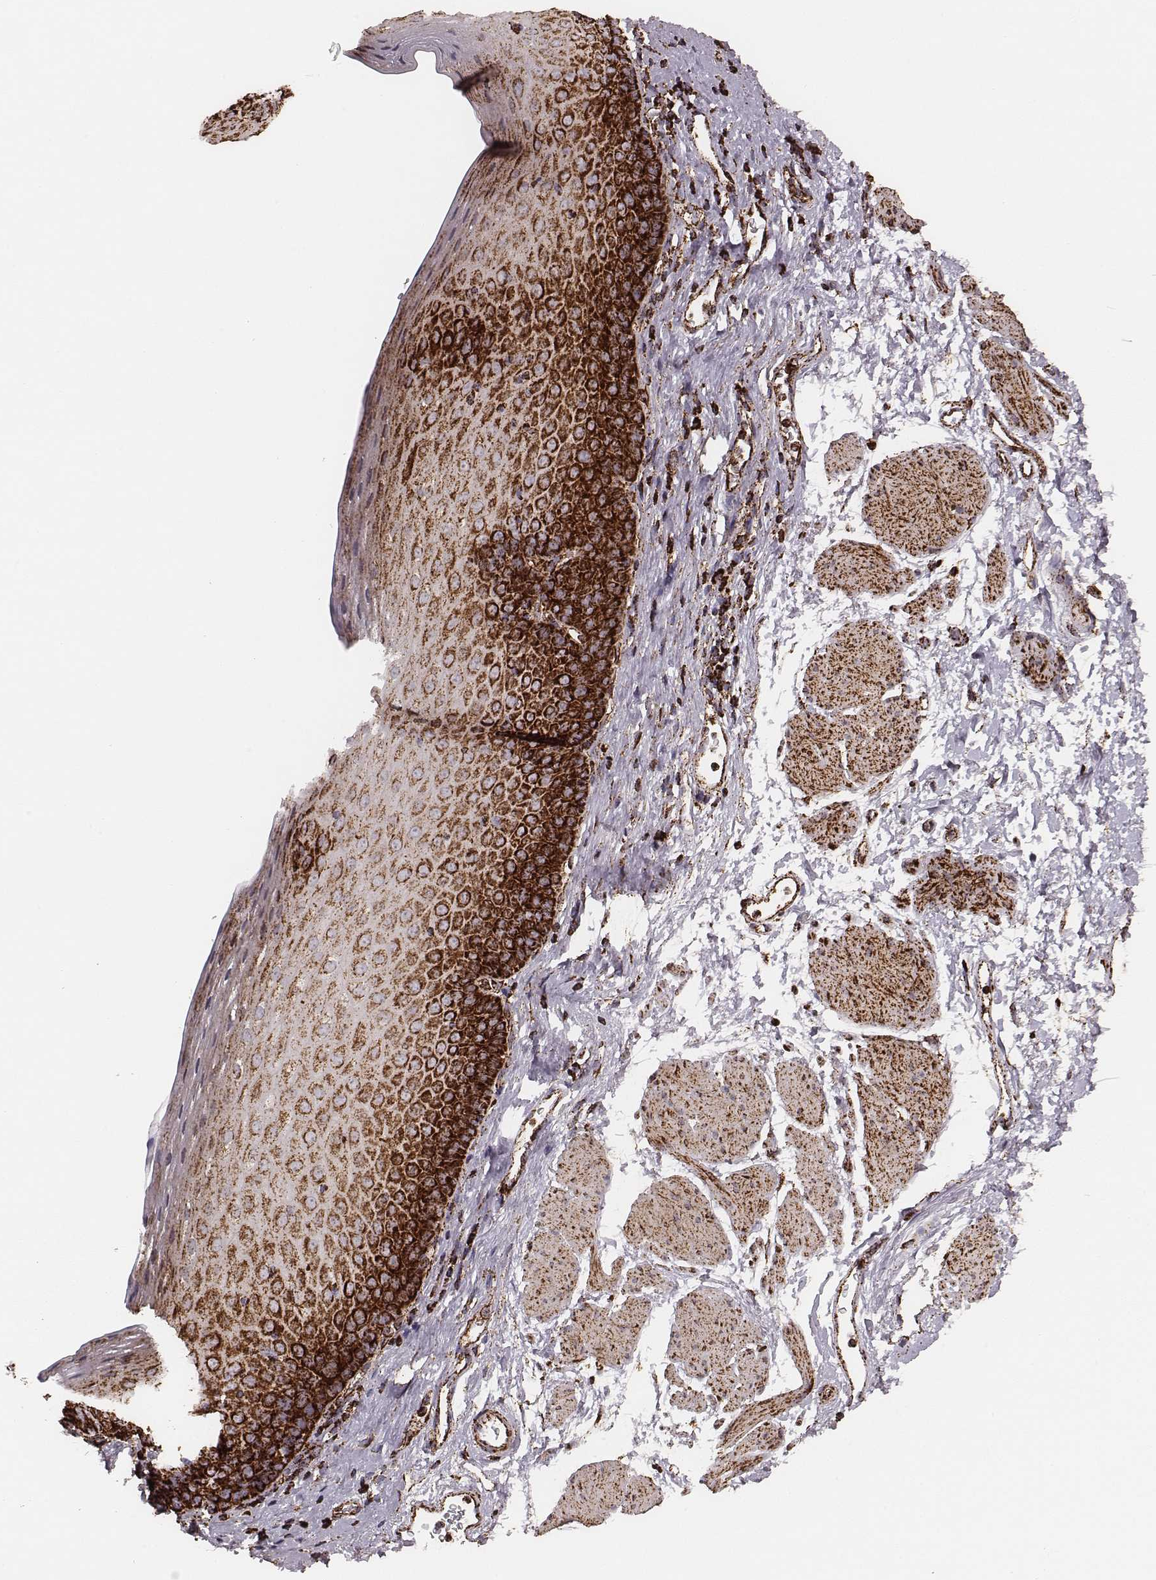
{"staining": {"intensity": "strong", "quantity": ">75%", "location": "cytoplasmic/membranous"}, "tissue": "esophagus", "cell_type": "Squamous epithelial cells", "image_type": "normal", "snomed": [{"axis": "morphology", "description": "Normal tissue, NOS"}, {"axis": "topography", "description": "Esophagus"}], "caption": "Immunohistochemistry (IHC) of unremarkable esophagus exhibits high levels of strong cytoplasmic/membranous staining in approximately >75% of squamous epithelial cells.", "gene": "TUFM", "patient": {"sex": "female", "age": 64}}